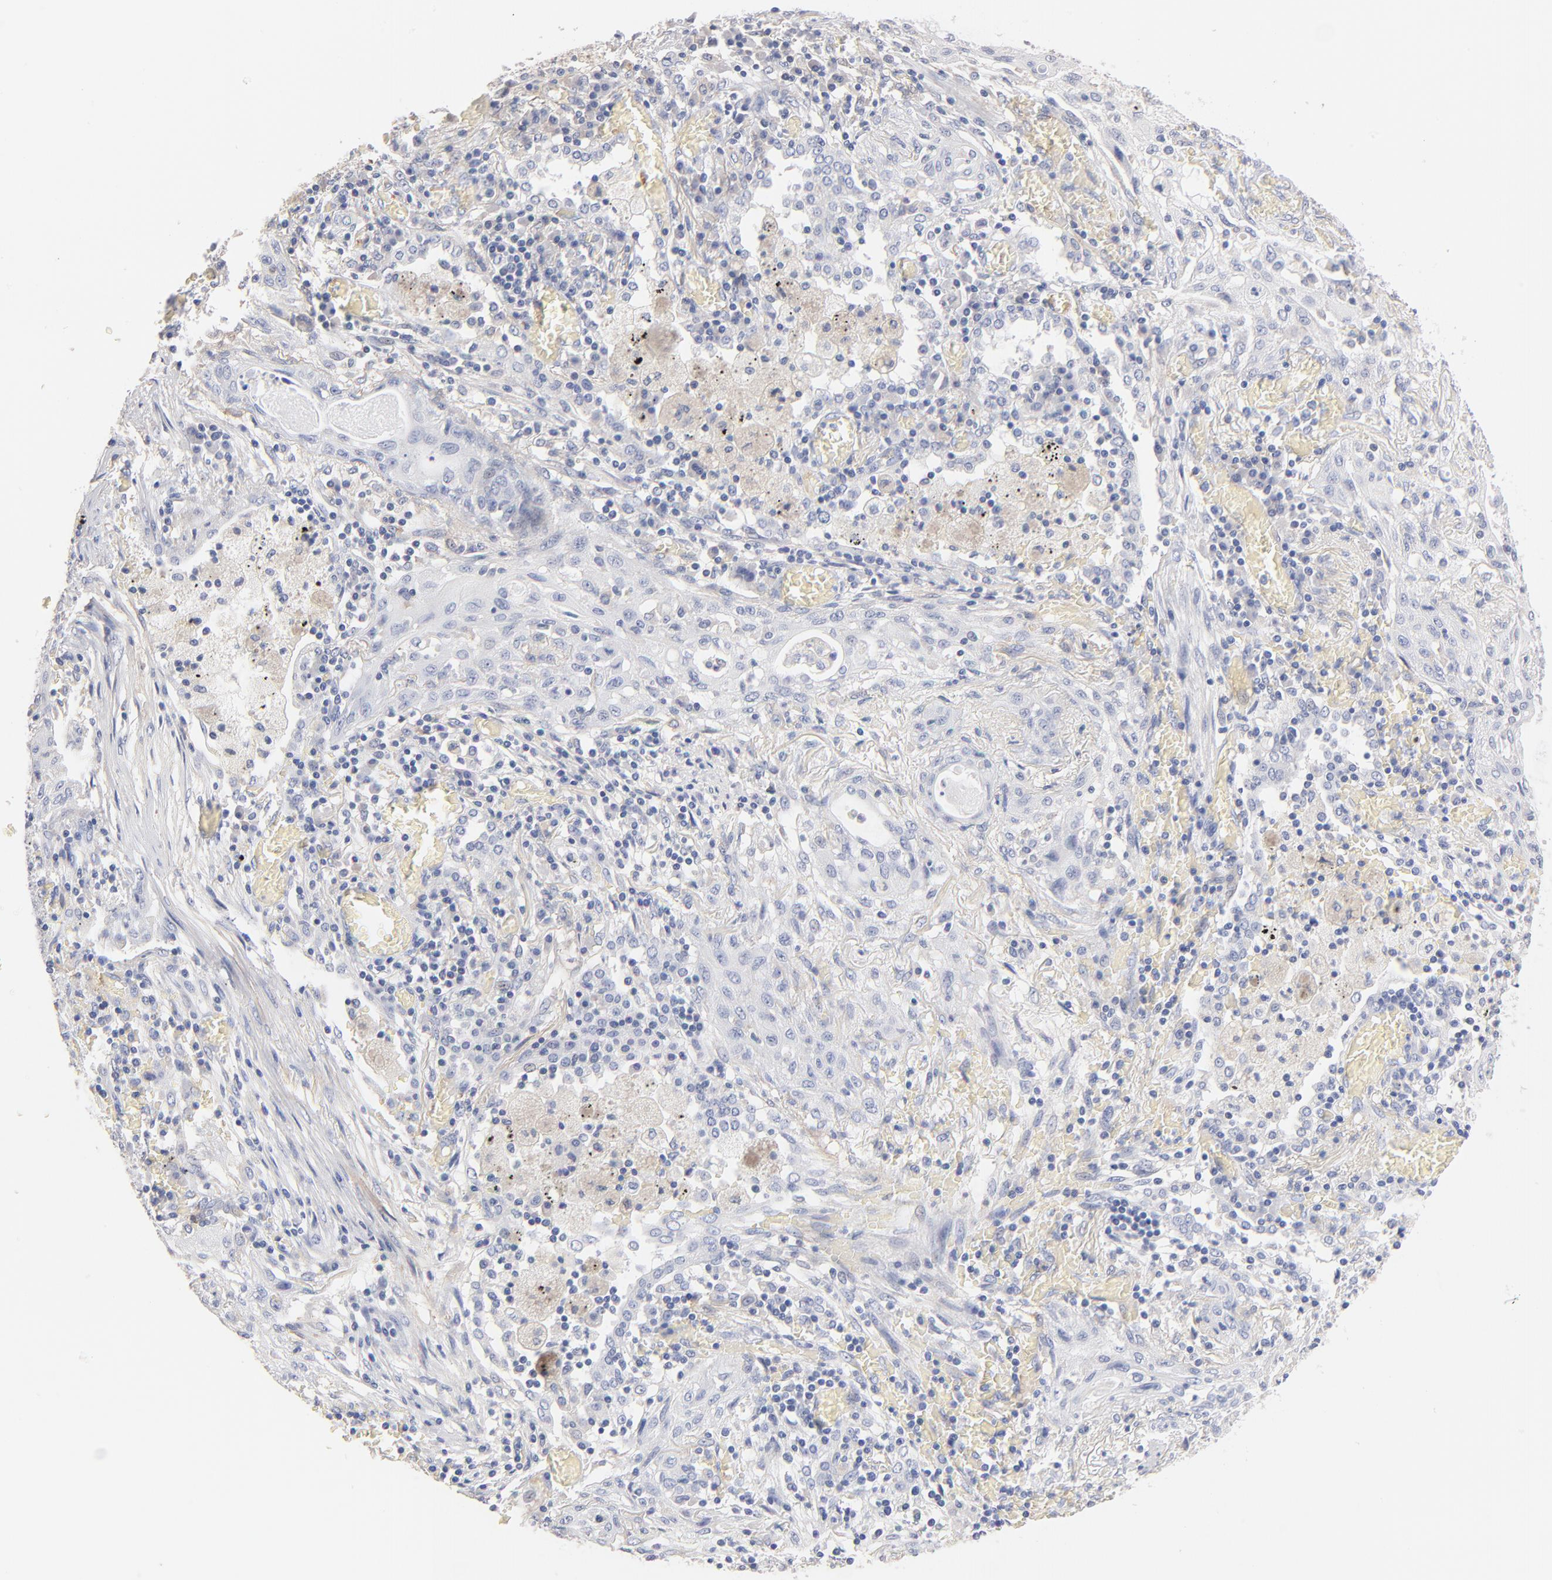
{"staining": {"intensity": "negative", "quantity": "none", "location": "none"}, "tissue": "lung cancer", "cell_type": "Tumor cells", "image_type": "cancer", "snomed": [{"axis": "morphology", "description": "Squamous cell carcinoma, NOS"}, {"axis": "topography", "description": "Lung"}], "caption": "A histopathology image of human lung cancer (squamous cell carcinoma) is negative for staining in tumor cells.", "gene": "ITGA8", "patient": {"sex": "female", "age": 47}}